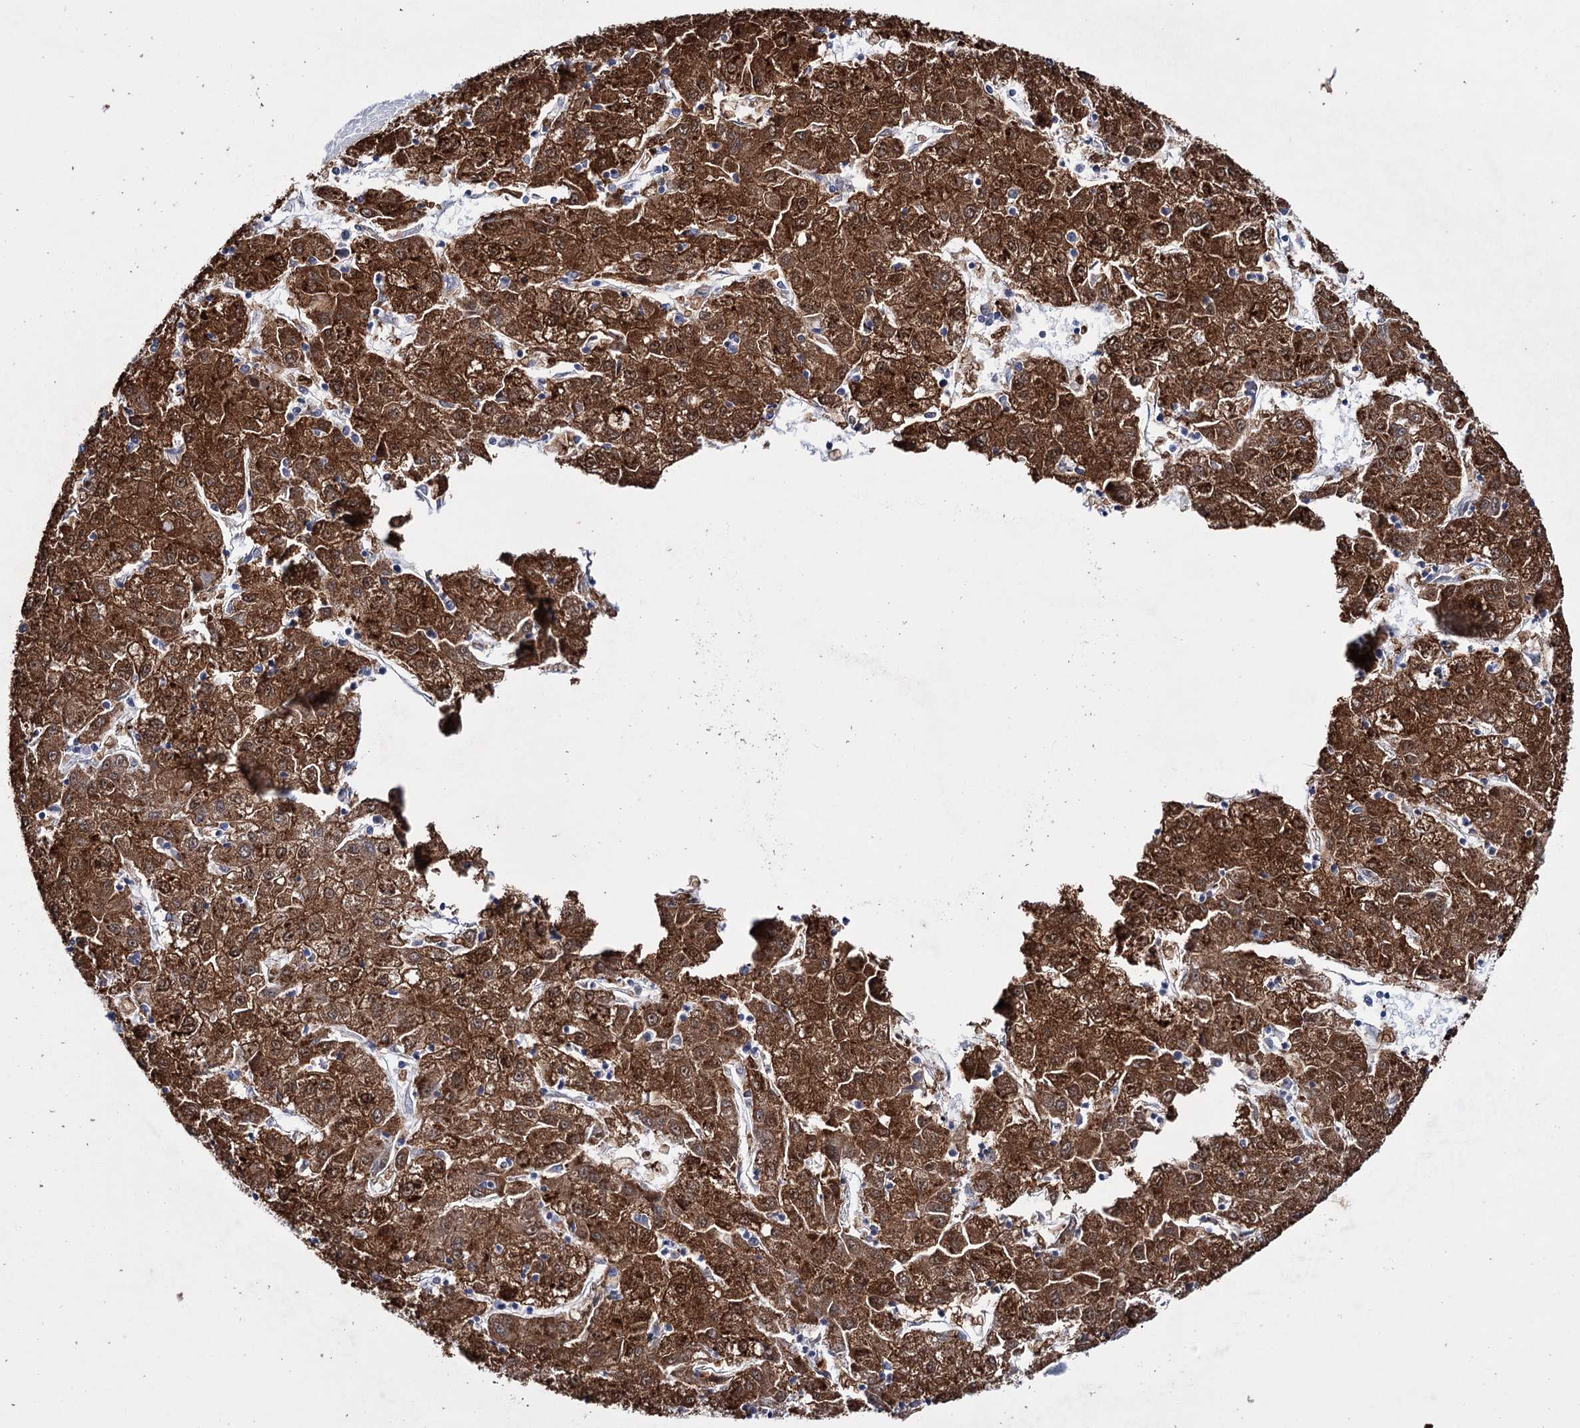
{"staining": {"intensity": "strong", "quantity": "25%-75%", "location": "cytoplasmic/membranous,nuclear"}, "tissue": "liver cancer", "cell_type": "Tumor cells", "image_type": "cancer", "snomed": [{"axis": "morphology", "description": "Carcinoma, Hepatocellular, NOS"}, {"axis": "topography", "description": "Liver"}], "caption": "Immunohistochemistry staining of hepatocellular carcinoma (liver), which exhibits high levels of strong cytoplasmic/membranous and nuclear positivity in about 25%-75% of tumor cells indicating strong cytoplasmic/membranous and nuclear protein staining. The staining was performed using DAB (brown) for protein detection and nuclei were counterstained in hematoxylin (blue).", "gene": "LYZL4", "patient": {"sex": "male", "age": 72}}